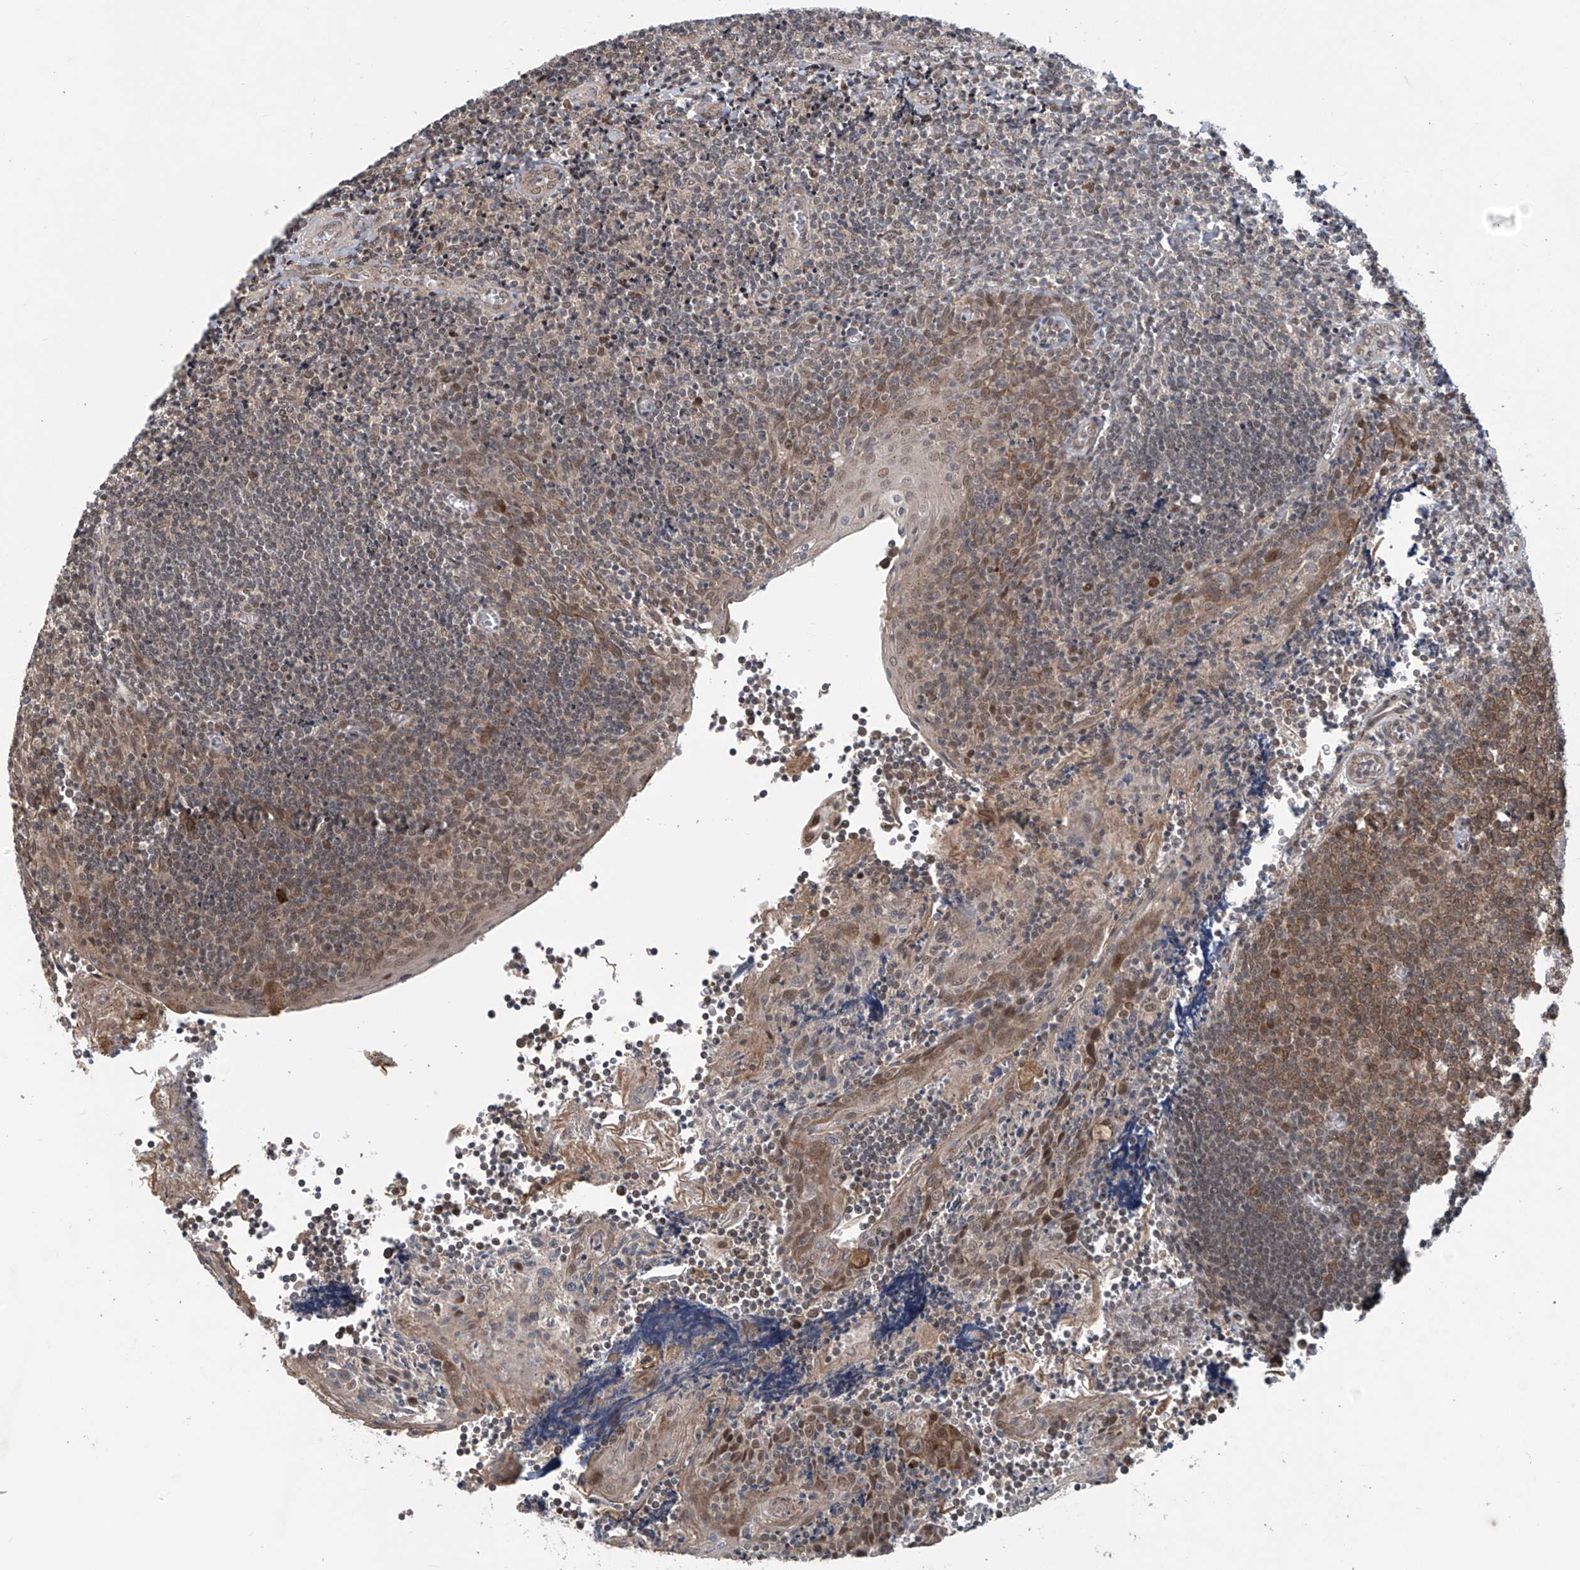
{"staining": {"intensity": "weak", "quantity": "25%-75%", "location": "cytoplasmic/membranous"}, "tissue": "tonsil", "cell_type": "Germinal center cells", "image_type": "normal", "snomed": [{"axis": "morphology", "description": "Normal tissue, NOS"}, {"axis": "topography", "description": "Tonsil"}], "caption": "Tonsil stained for a protein (brown) demonstrates weak cytoplasmic/membranous positive expression in approximately 25%-75% of germinal center cells.", "gene": "ABHD13", "patient": {"sex": "male", "age": 27}}